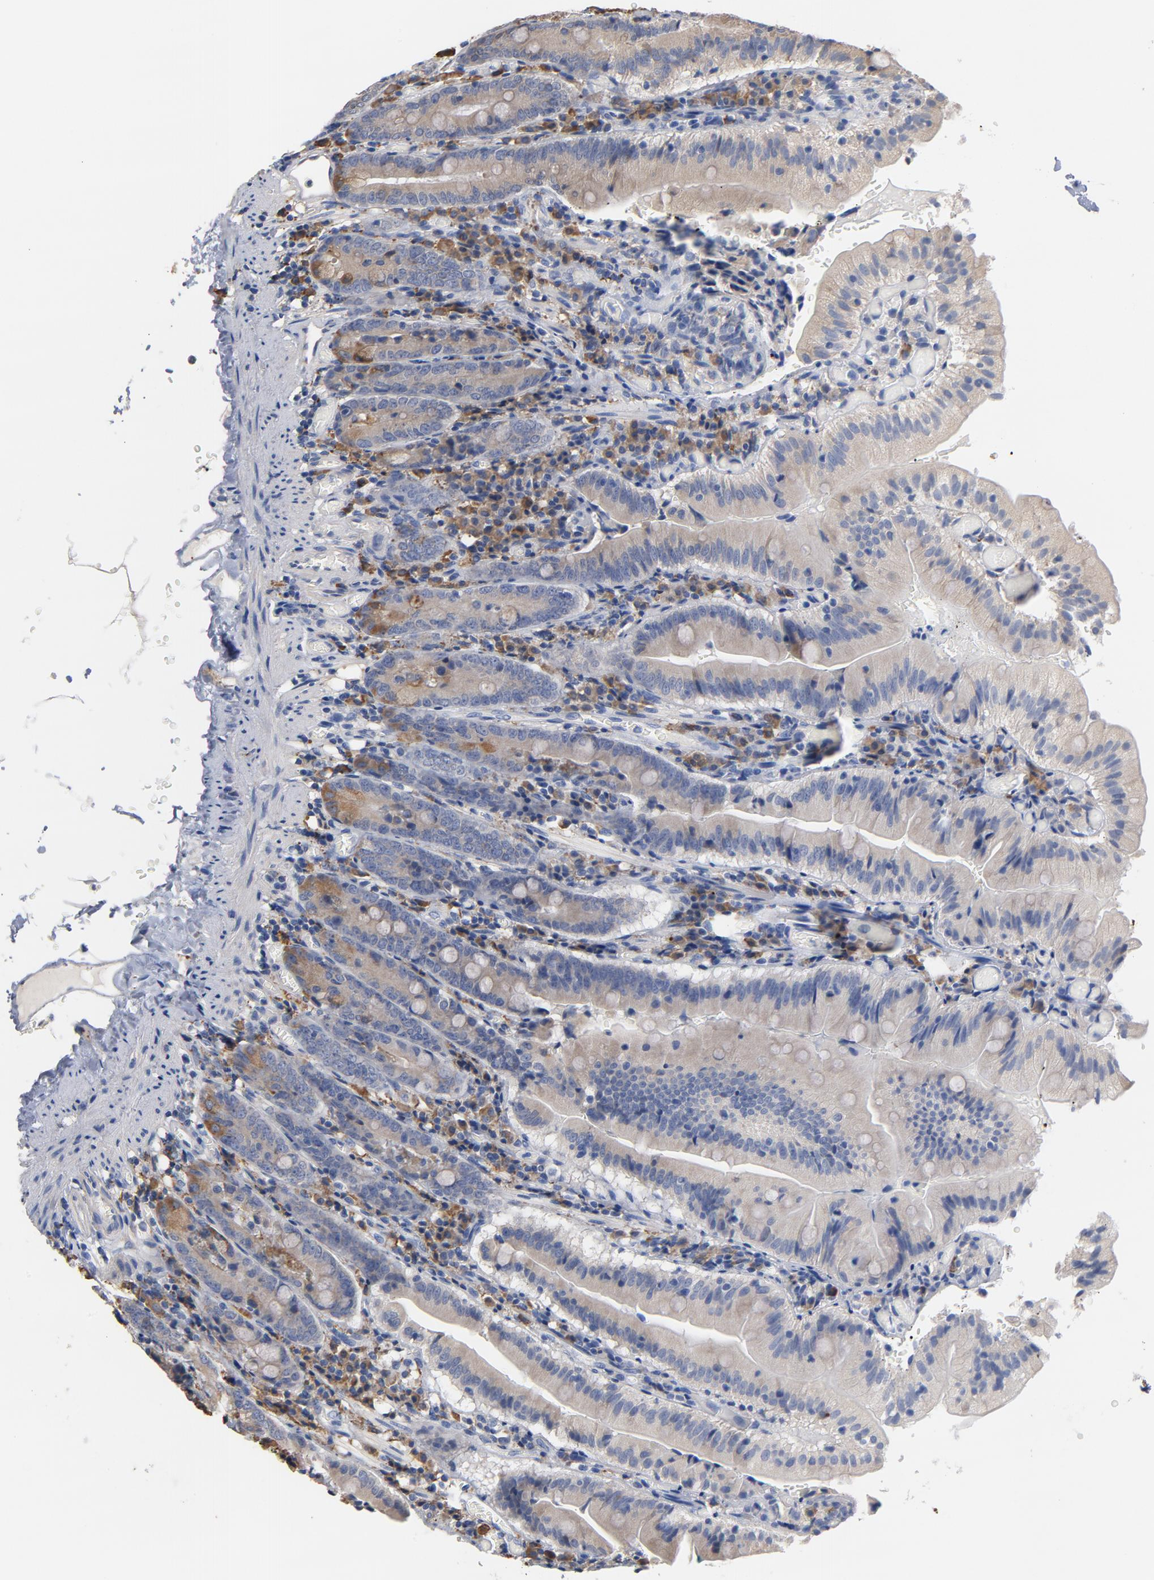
{"staining": {"intensity": "weak", "quantity": "25%-75%", "location": "cytoplasmic/membranous"}, "tissue": "small intestine", "cell_type": "Glandular cells", "image_type": "normal", "snomed": [{"axis": "morphology", "description": "Normal tissue, NOS"}, {"axis": "topography", "description": "Small intestine"}], "caption": "Glandular cells reveal low levels of weak cytoplasmic/membranous expression in about 25%-75% of cells in normal small intestine.", "gene": "TLR4", "patient": {"sex": "male", "age": 71}}